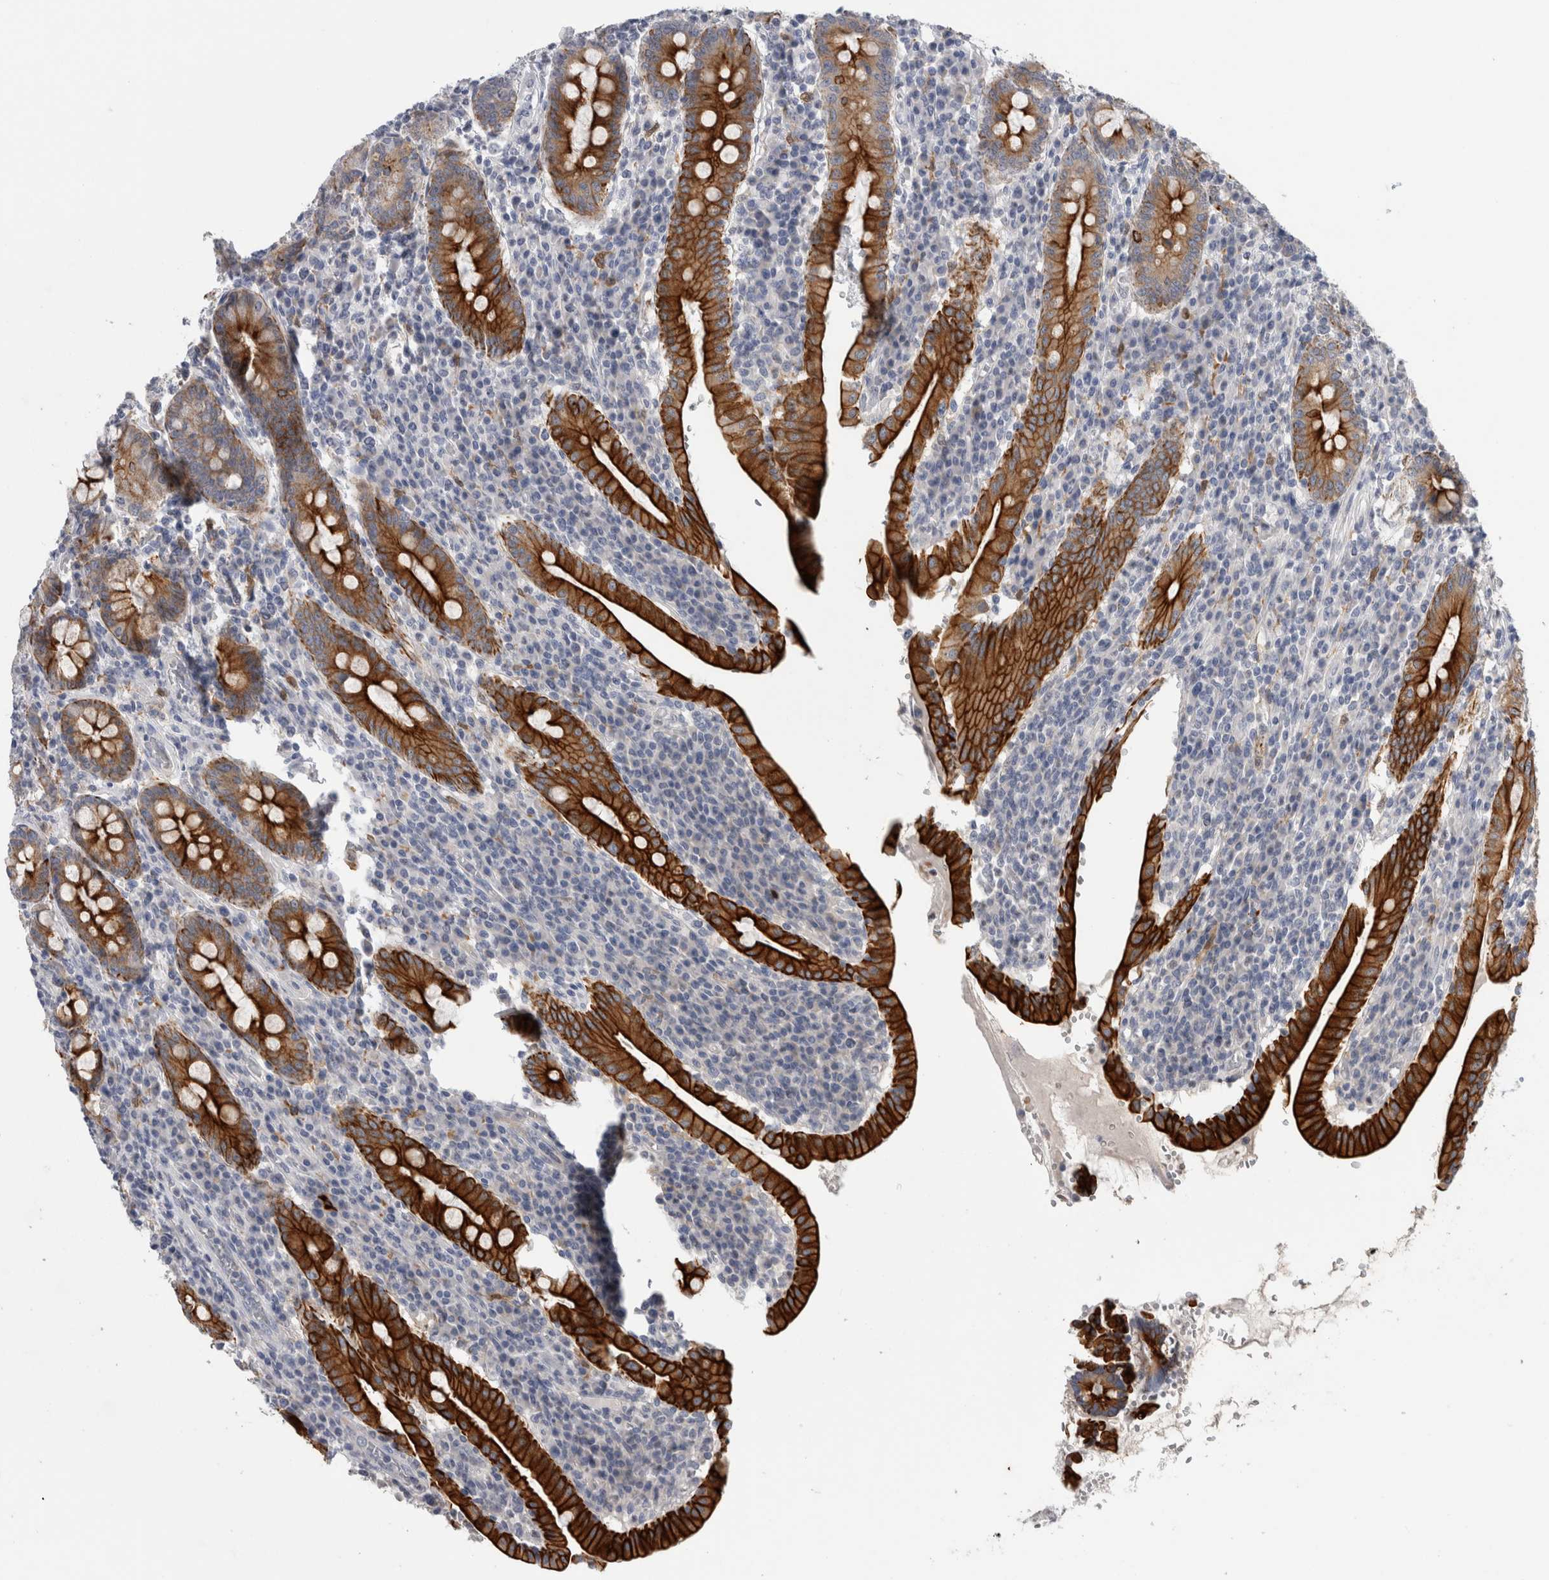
{"staining": {"intensity": "strong", "quantity": ">75%", "location": "cytoplasmic/membranous"}, "tissue": "duodenum", "cell_type": "Glandular cells", "image_type": "normal", "snomed": [{"axis": "morphology", "description": "Normal tissue, NOS"}, {"axis": "morphology", "description": "Adenocarcinoma, NOS"}, {"axis": "topography", "description": "Pancreas"}, {"axis": "topography", "description": "Duodenum"}], "caption": "A micrograph showing strong cytoplasmic/membranous expression in approximately >75% of glandular cells in normal duodenum, as visualized by brown immunohistochemical staining.", "gene": "SLC20A2", "patient": {"sex": "male", "age": 50}}